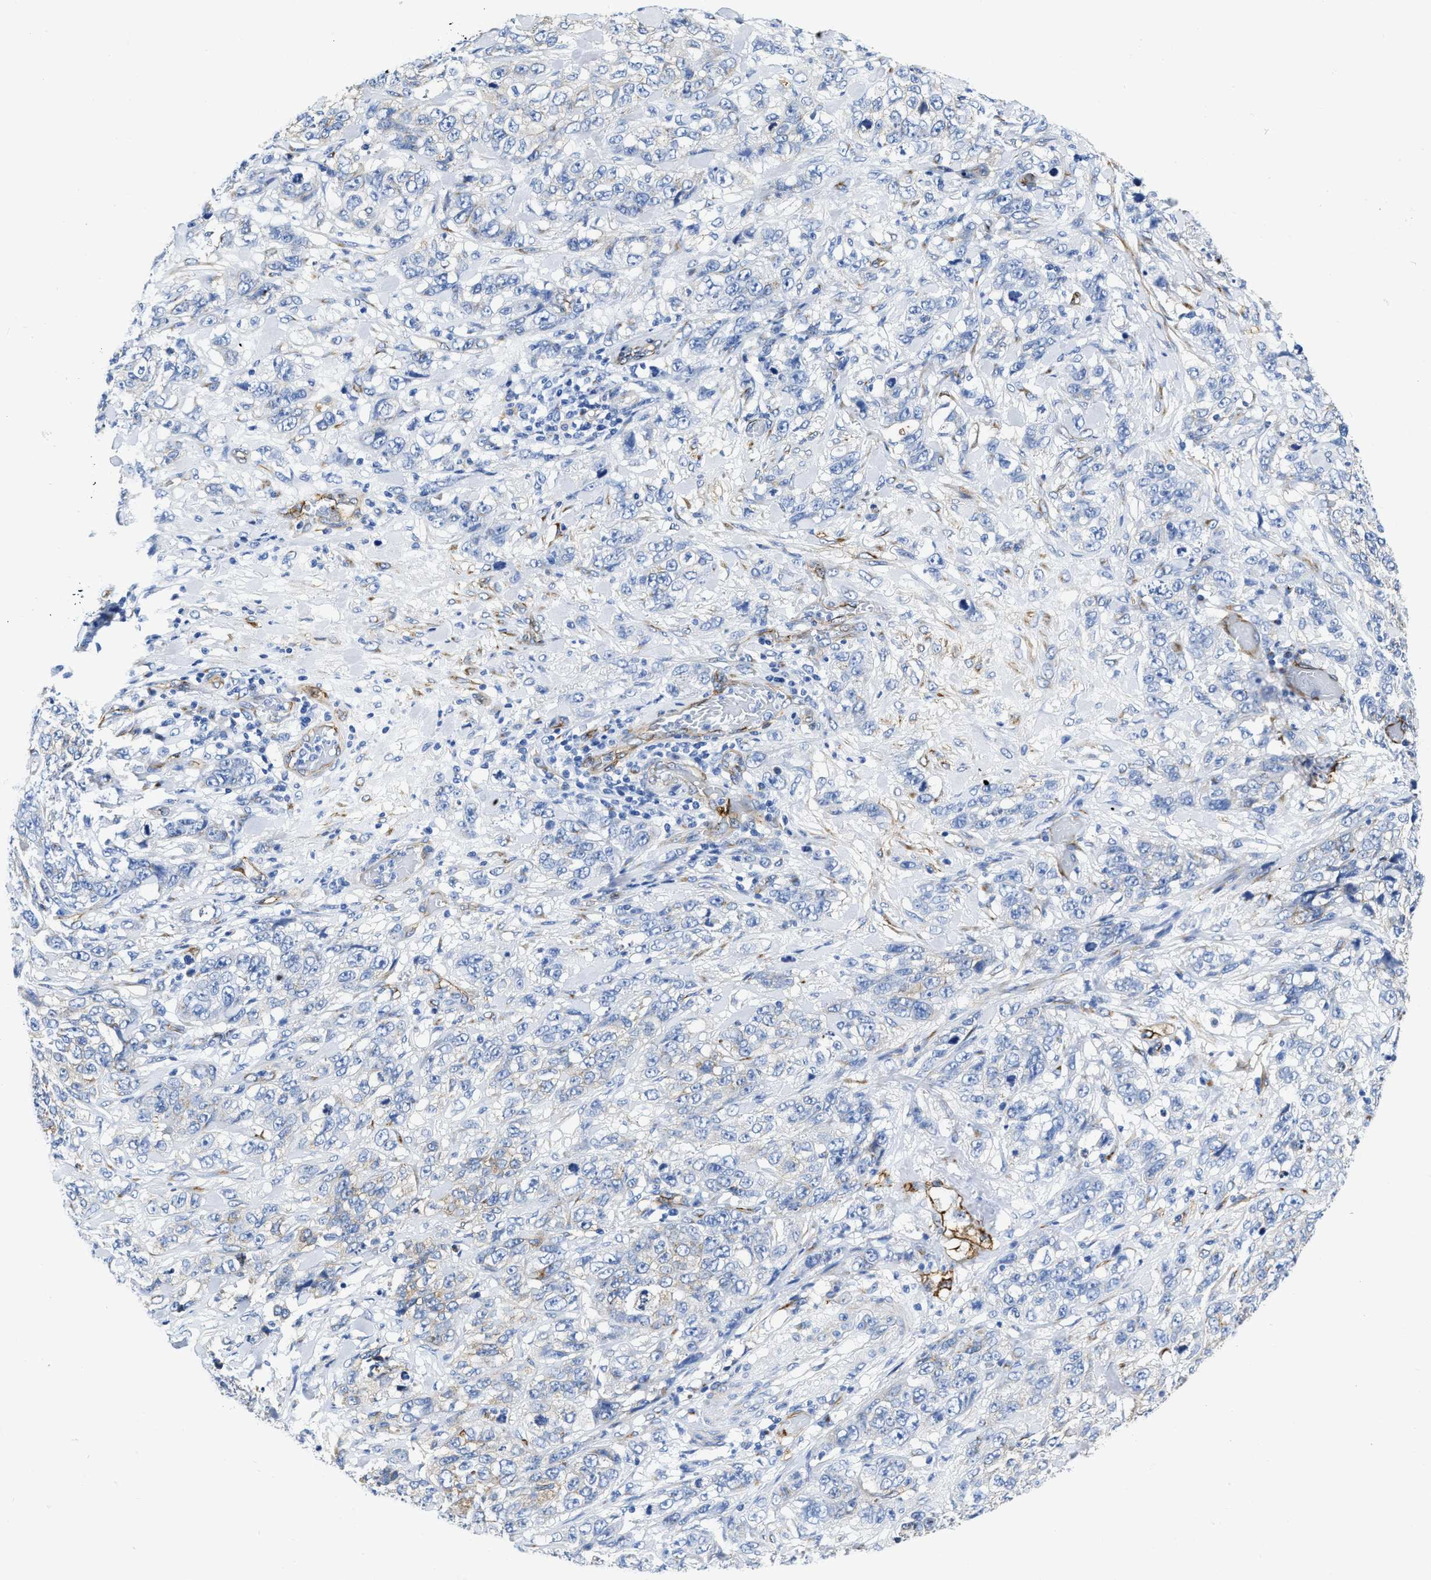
{"staining": {"intensity": "negative", "quantity": "none", "location": "none"}, "tissue": "stomach cancer", "cell_type": "Tumor cells", "image_type": "cancer", "snomed": [{"axis": "morphology", "description": "Adenocarcinoma, NOS"}, {"axis": "topography", "description": "Stomach"}], "caption": "High magnification brightfield microscopy of stomach adenocarcinoma stained with DAB (3,3'-diaminobenzidine) (brown) and counterstained with hematoxylin (blue): tumor cells show no significant staining.", "gene": "TVP23B", "patient": {"sex": "male", "age": 48}}